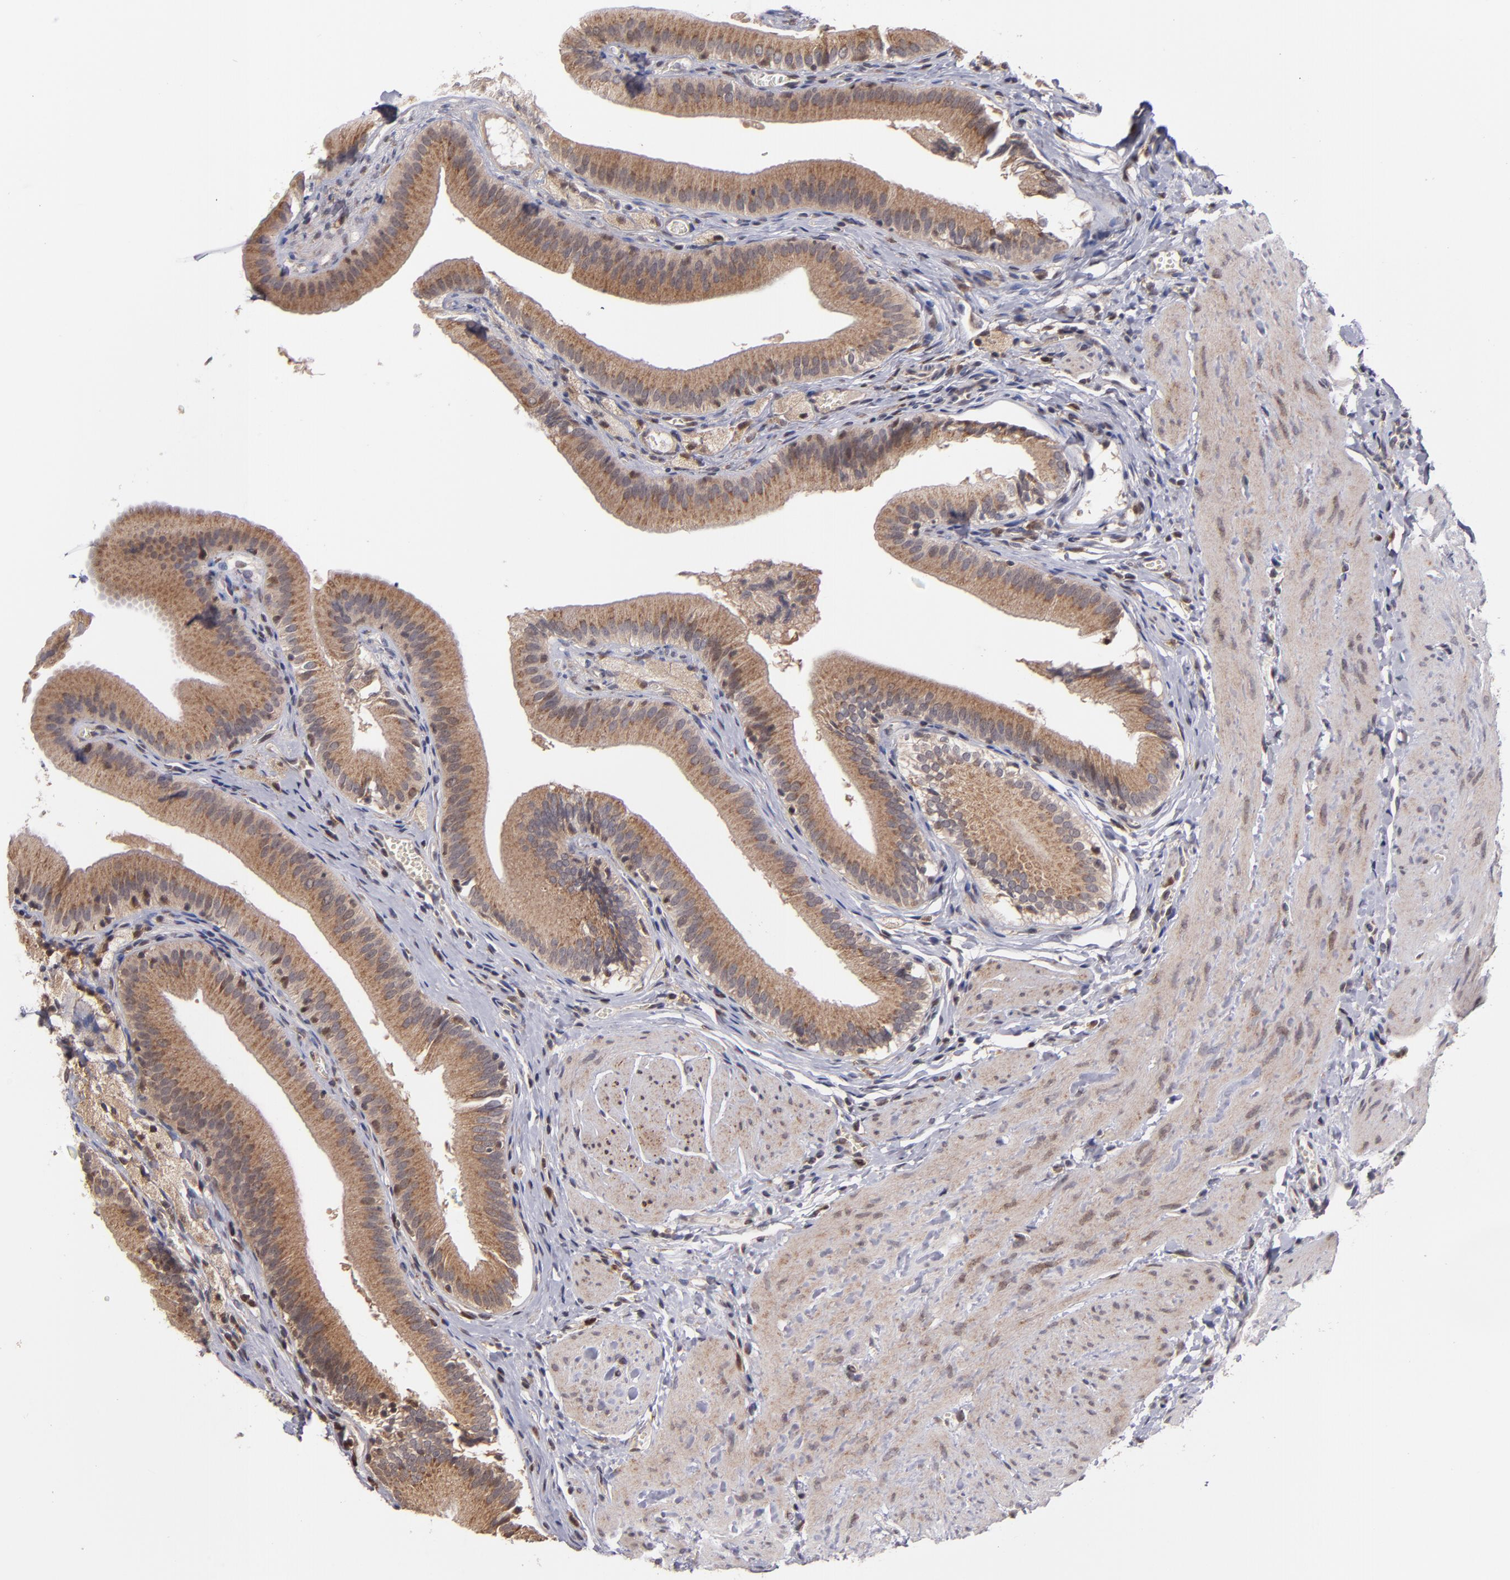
{"staining": {"intensity": "moderate", "quantity": ">75%", "location": "cytoplasmic/membranous"}, "tissue": "gallbladder", "cell_type": "Glandular cells", "image_type": "normal", "snomed": [{"axis": "morphology", "description": "Normal tissue, NOS"}, {"axis": "topography", "description": "Gallbladder"}], "caption": "A brown stain highlights moderate cytoplasmic/membranous expression of a protein in glandular cells of unremarkable gallbladder. The staining was performed using DAB to visualize the protein expression in brown, while the nuclei were stained in blue with hematoxylin (Magnification: 20x).", "gene": "CASP1", "patient": {"sex": "female", "age": 24}}